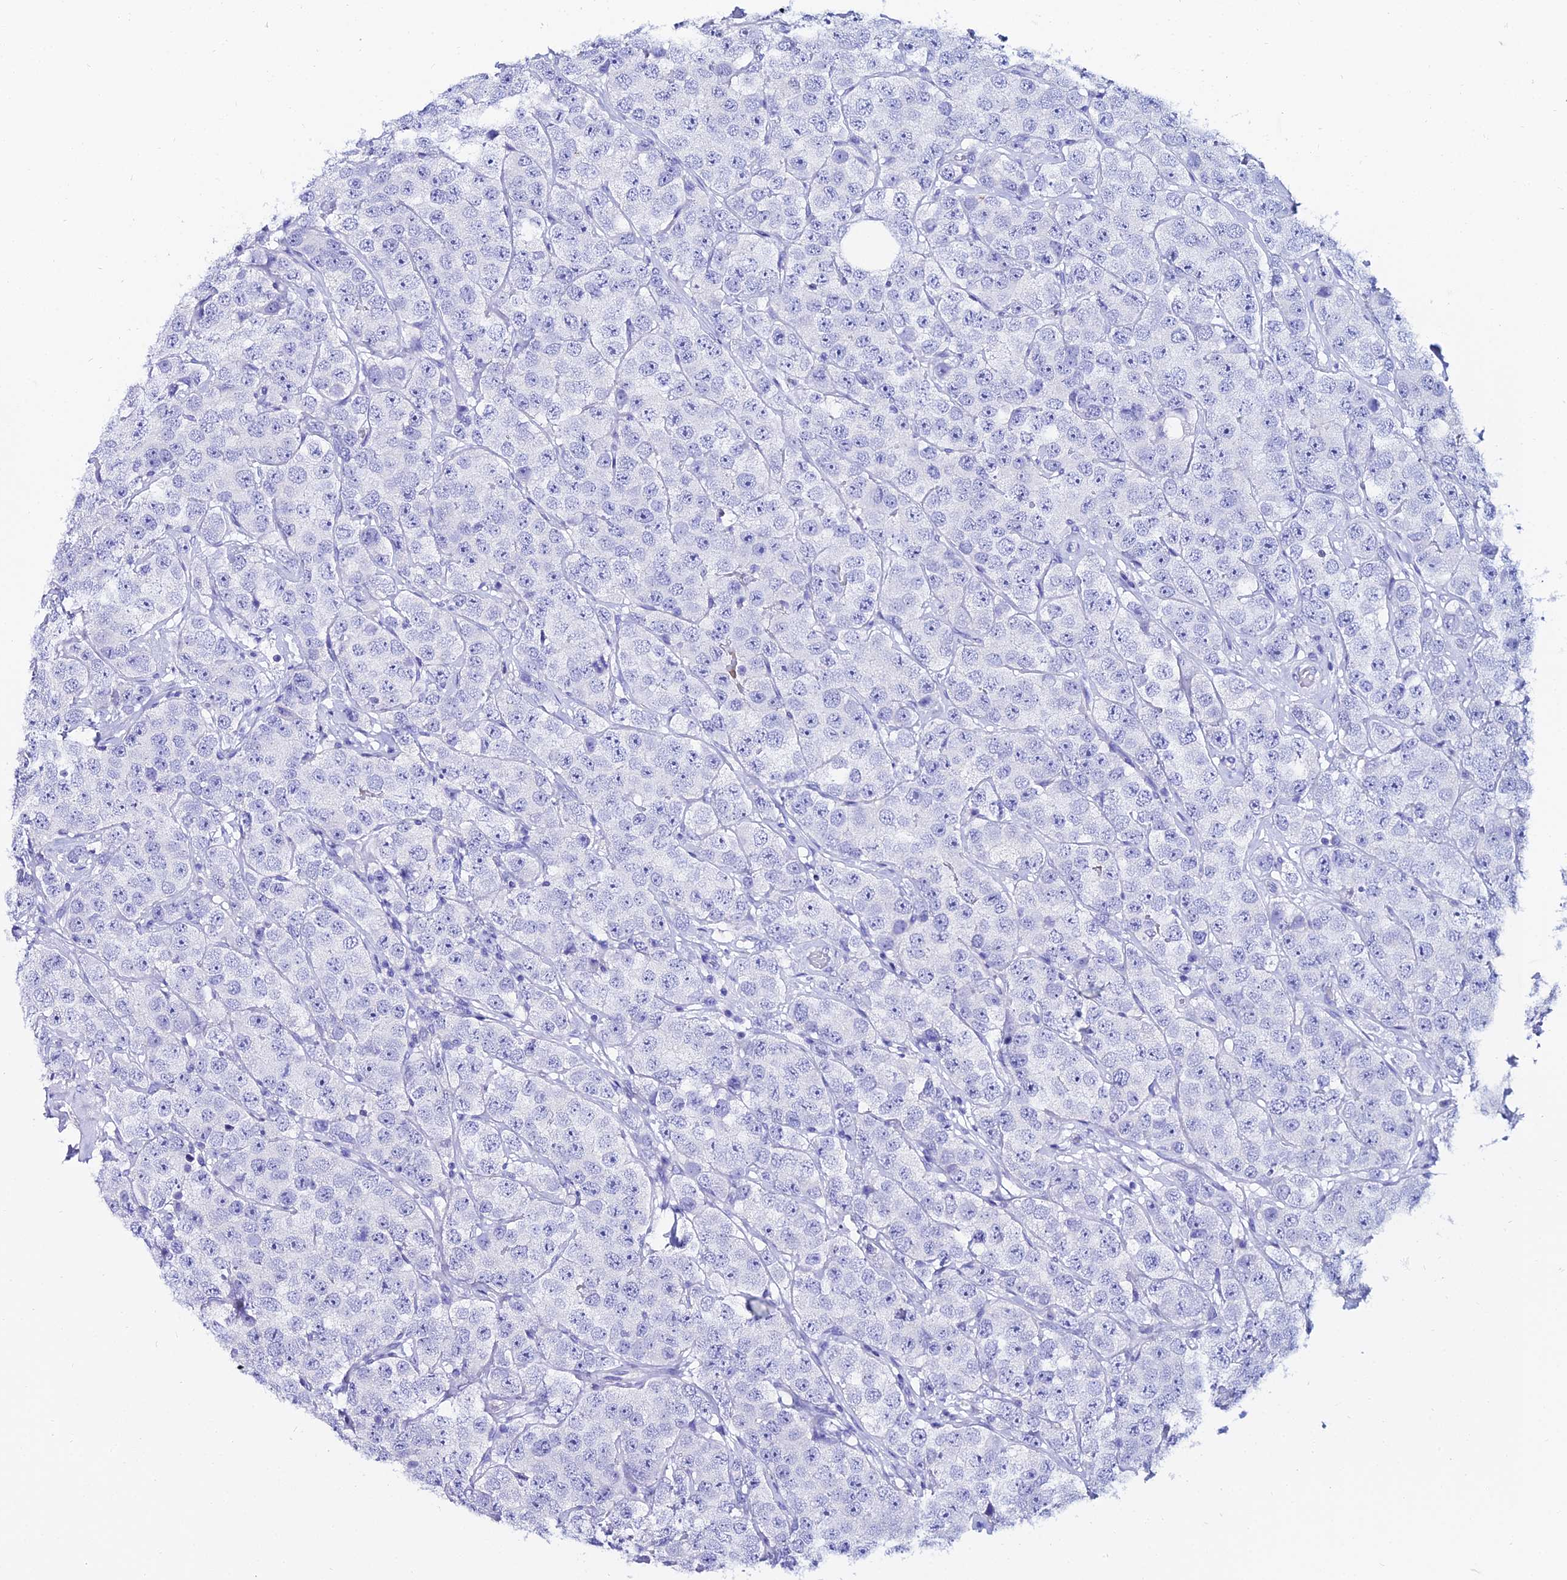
{"staining": {"intensity": "negative", "quantity": "none", "location": "none"}, "tissue": "testis cancer", "cell_type": "Tumor cells", "image_type": "cancer", "snomed": [{"axis": "morphology", "description": "Seminoma, NOS"}, {"axis": "topography", "description": "Testis"}], "caption": "DAB immunohistochemical staining of testis seminoma demonstrates no significant staining in tumor cells. (Stains: DAB immunohistochemistry (IHC) with hematoxylin counter stain, Microscopy: brightfield microscopy at high magnification).", "gene": "OR4D5", "patient": {"sex": "male", "age": 28}}